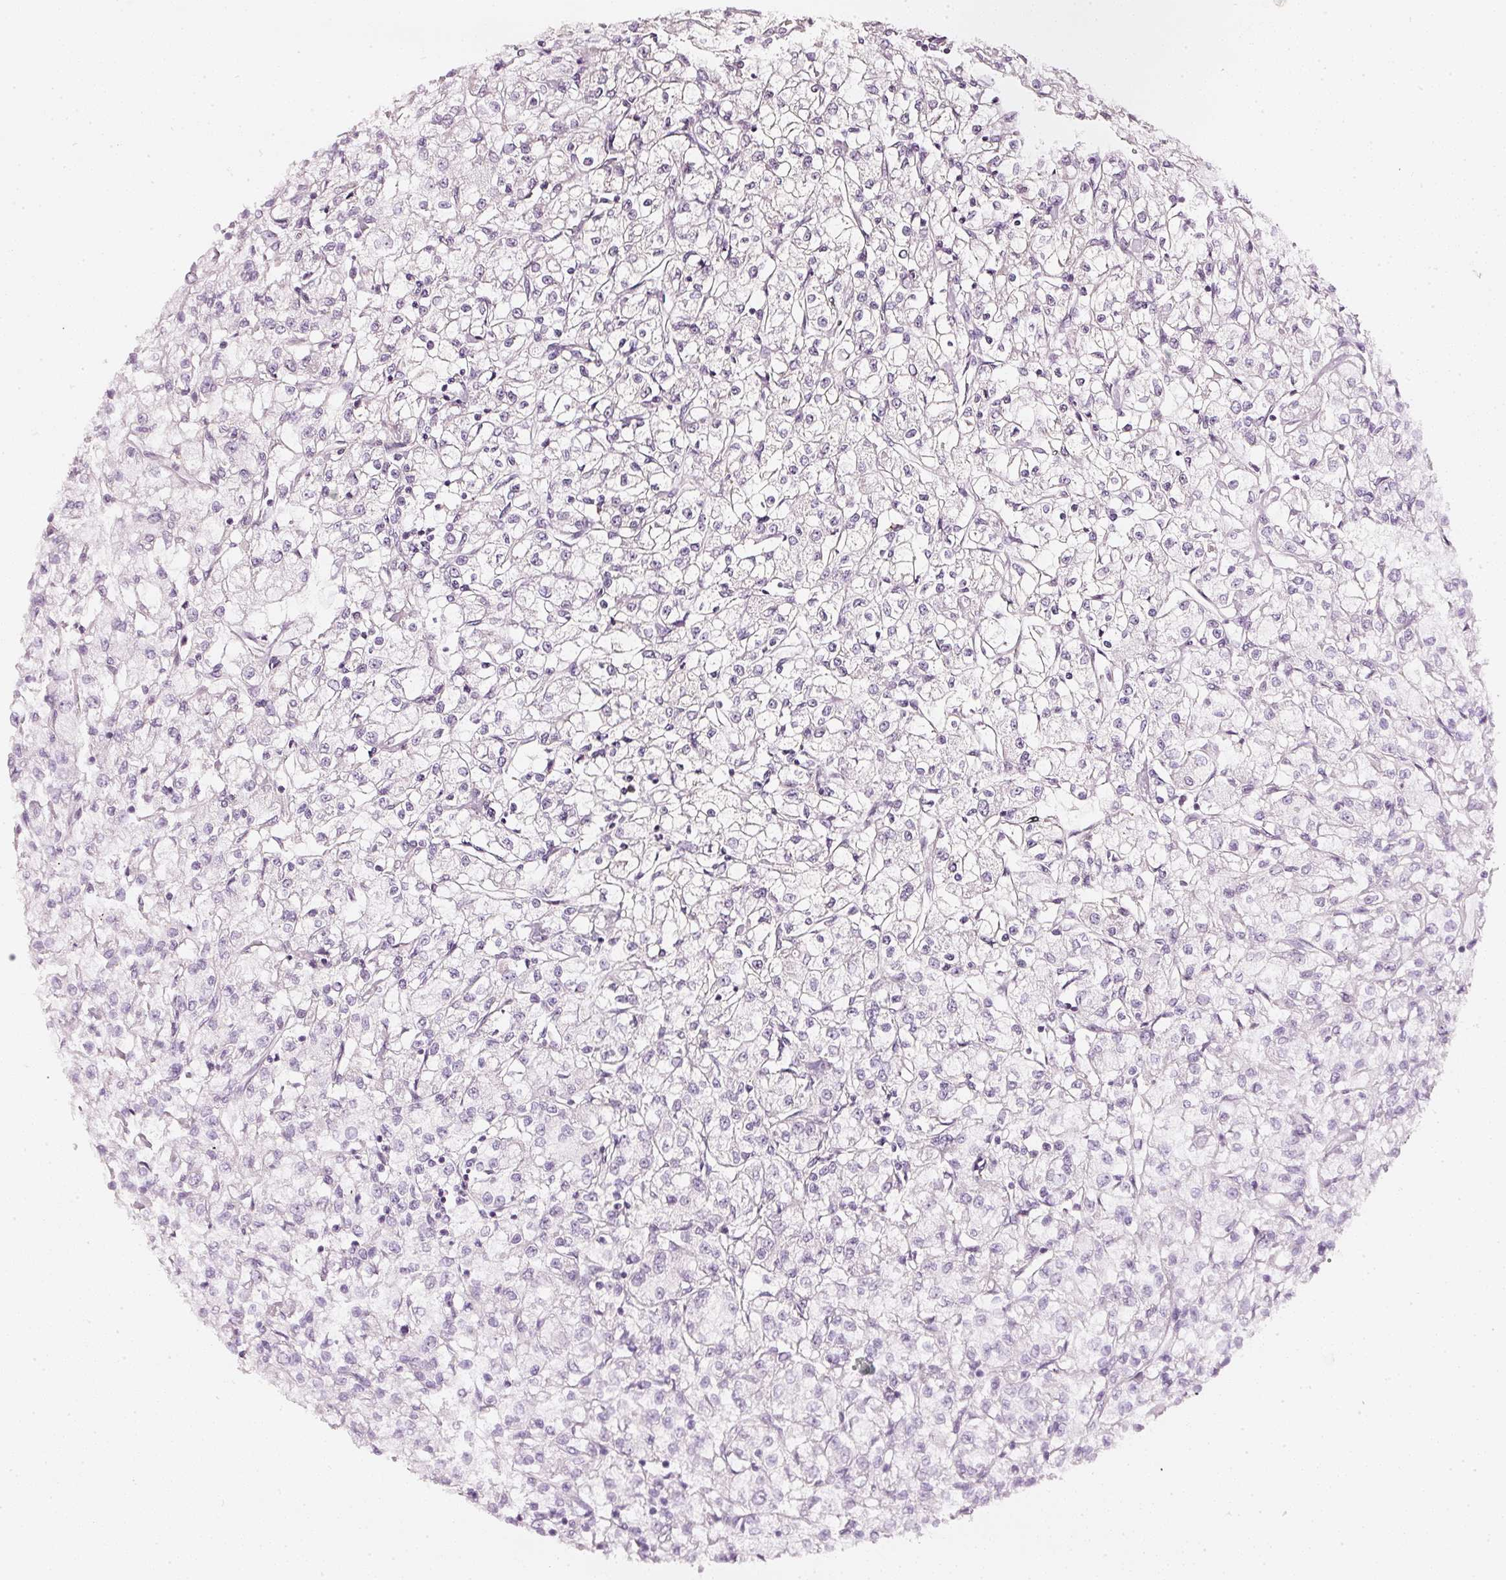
{"staining": {"intensity": "negative", "quantity": "none", "location": "none"}, "tissue": "renal cancer", "cell_type": "Tumor cells", "image_type": "cancer", "snomed": [{"axis": "morphology", "description": "Adenocarcinoma, NOS"}, {"axis": "topography", "description": "Kidney"}], "caption": "IHC histopathology image of neoplastic tissue: renal cancer stained with DAB (3,3'-diaminobenzidine) shows no significant protein expression in tumor cells.", "gene": "CNP", "patient": {"sex": "female", "age": 59}}